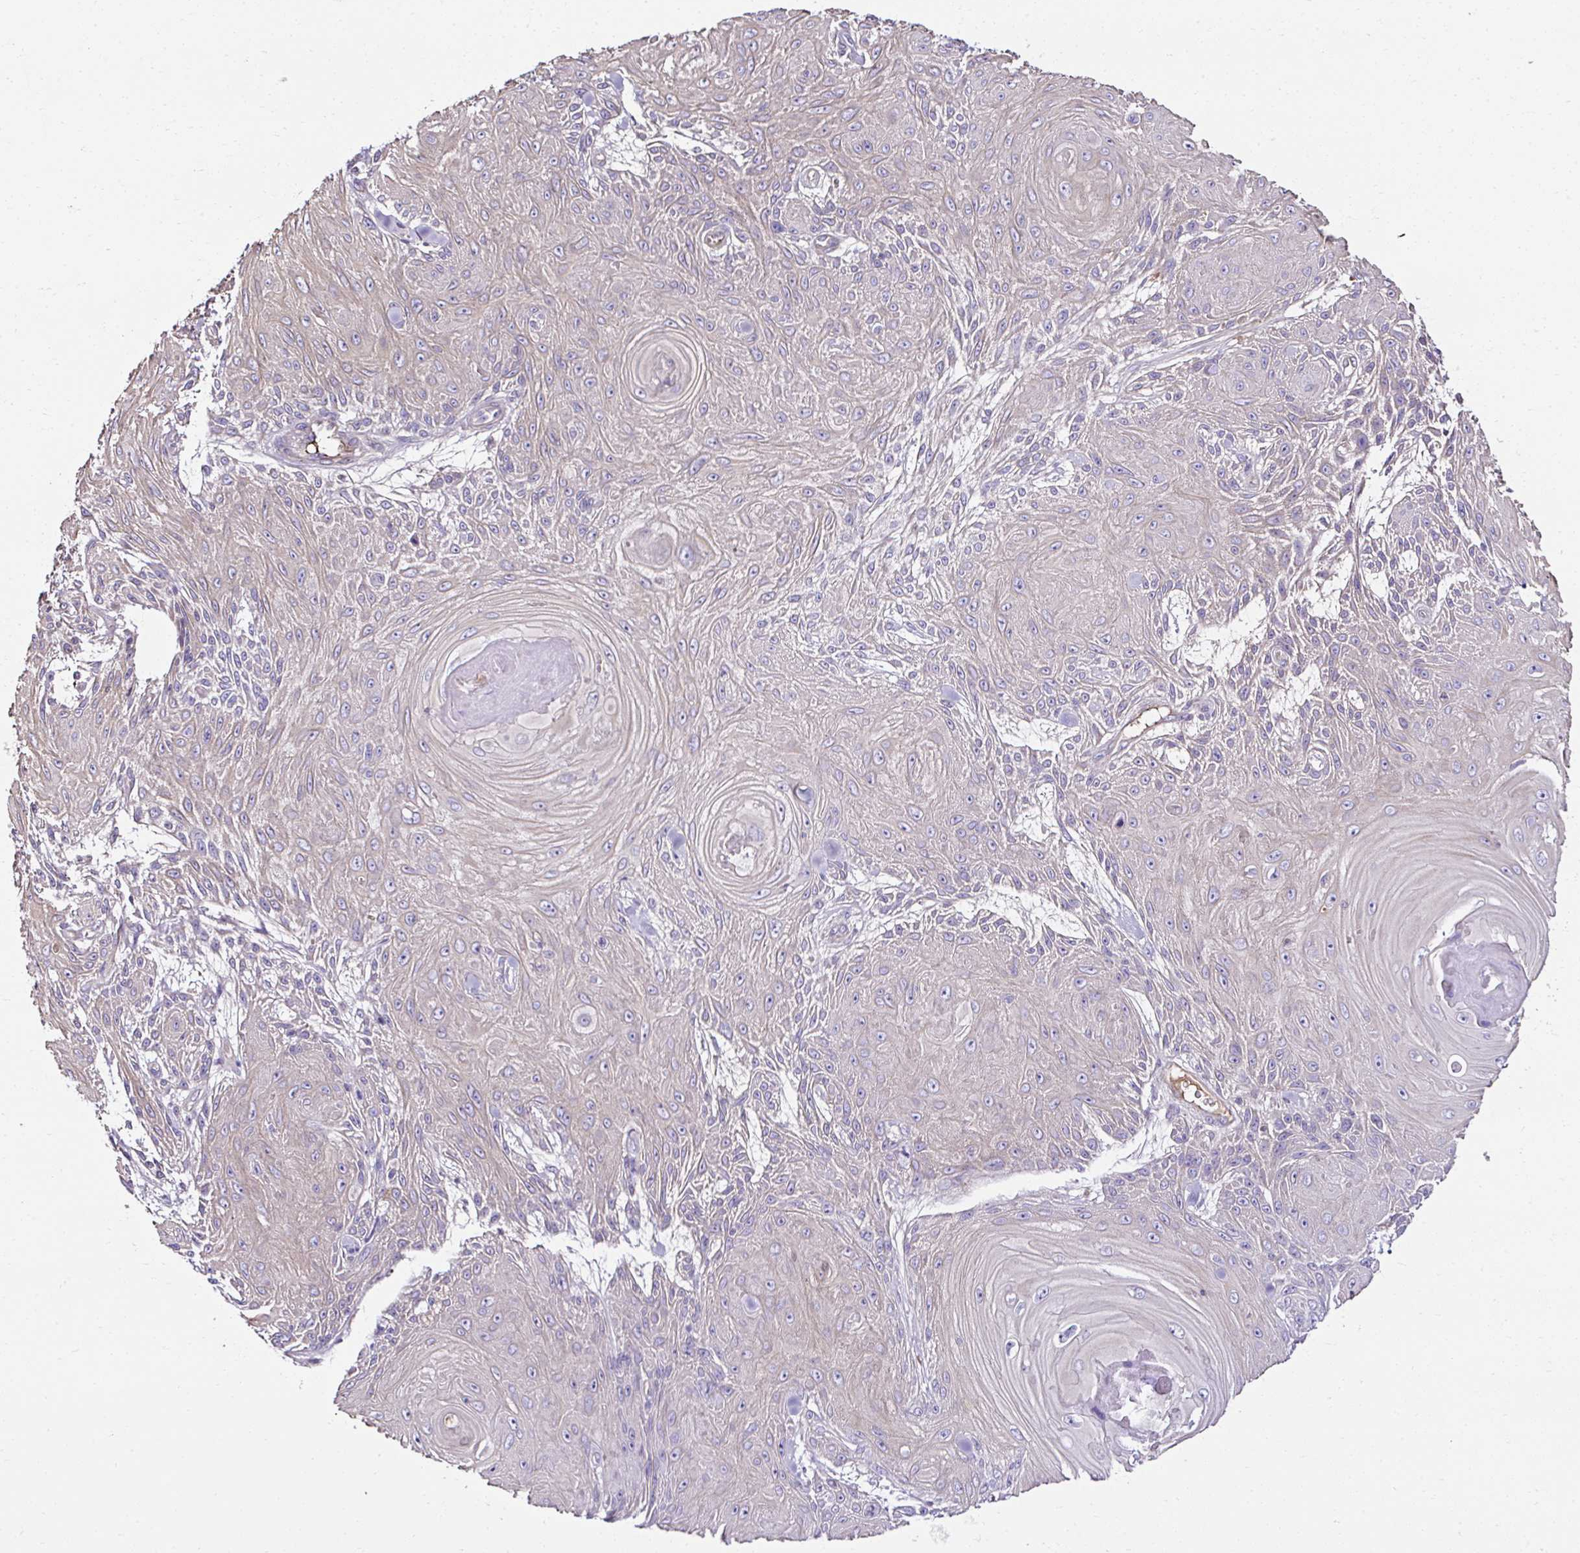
{"staining": {"intensity": "negative", "quantity": "none", "location": "none"}, "tissue": "skin cancer", "cell_type": "Tumor cells", "image_type": "cancer", "snomed": [{"axis": "morphology", "description": "Squamous cell carcinoma, NOS"}, {"axis": "topography", "description": "Skin"}], "caption": "An image of skin cancer stained for a protein exhibits no brown staining in tumor cells.", "gene": "CCDC85C", "patient": {"sex": "male", "age": 88}}